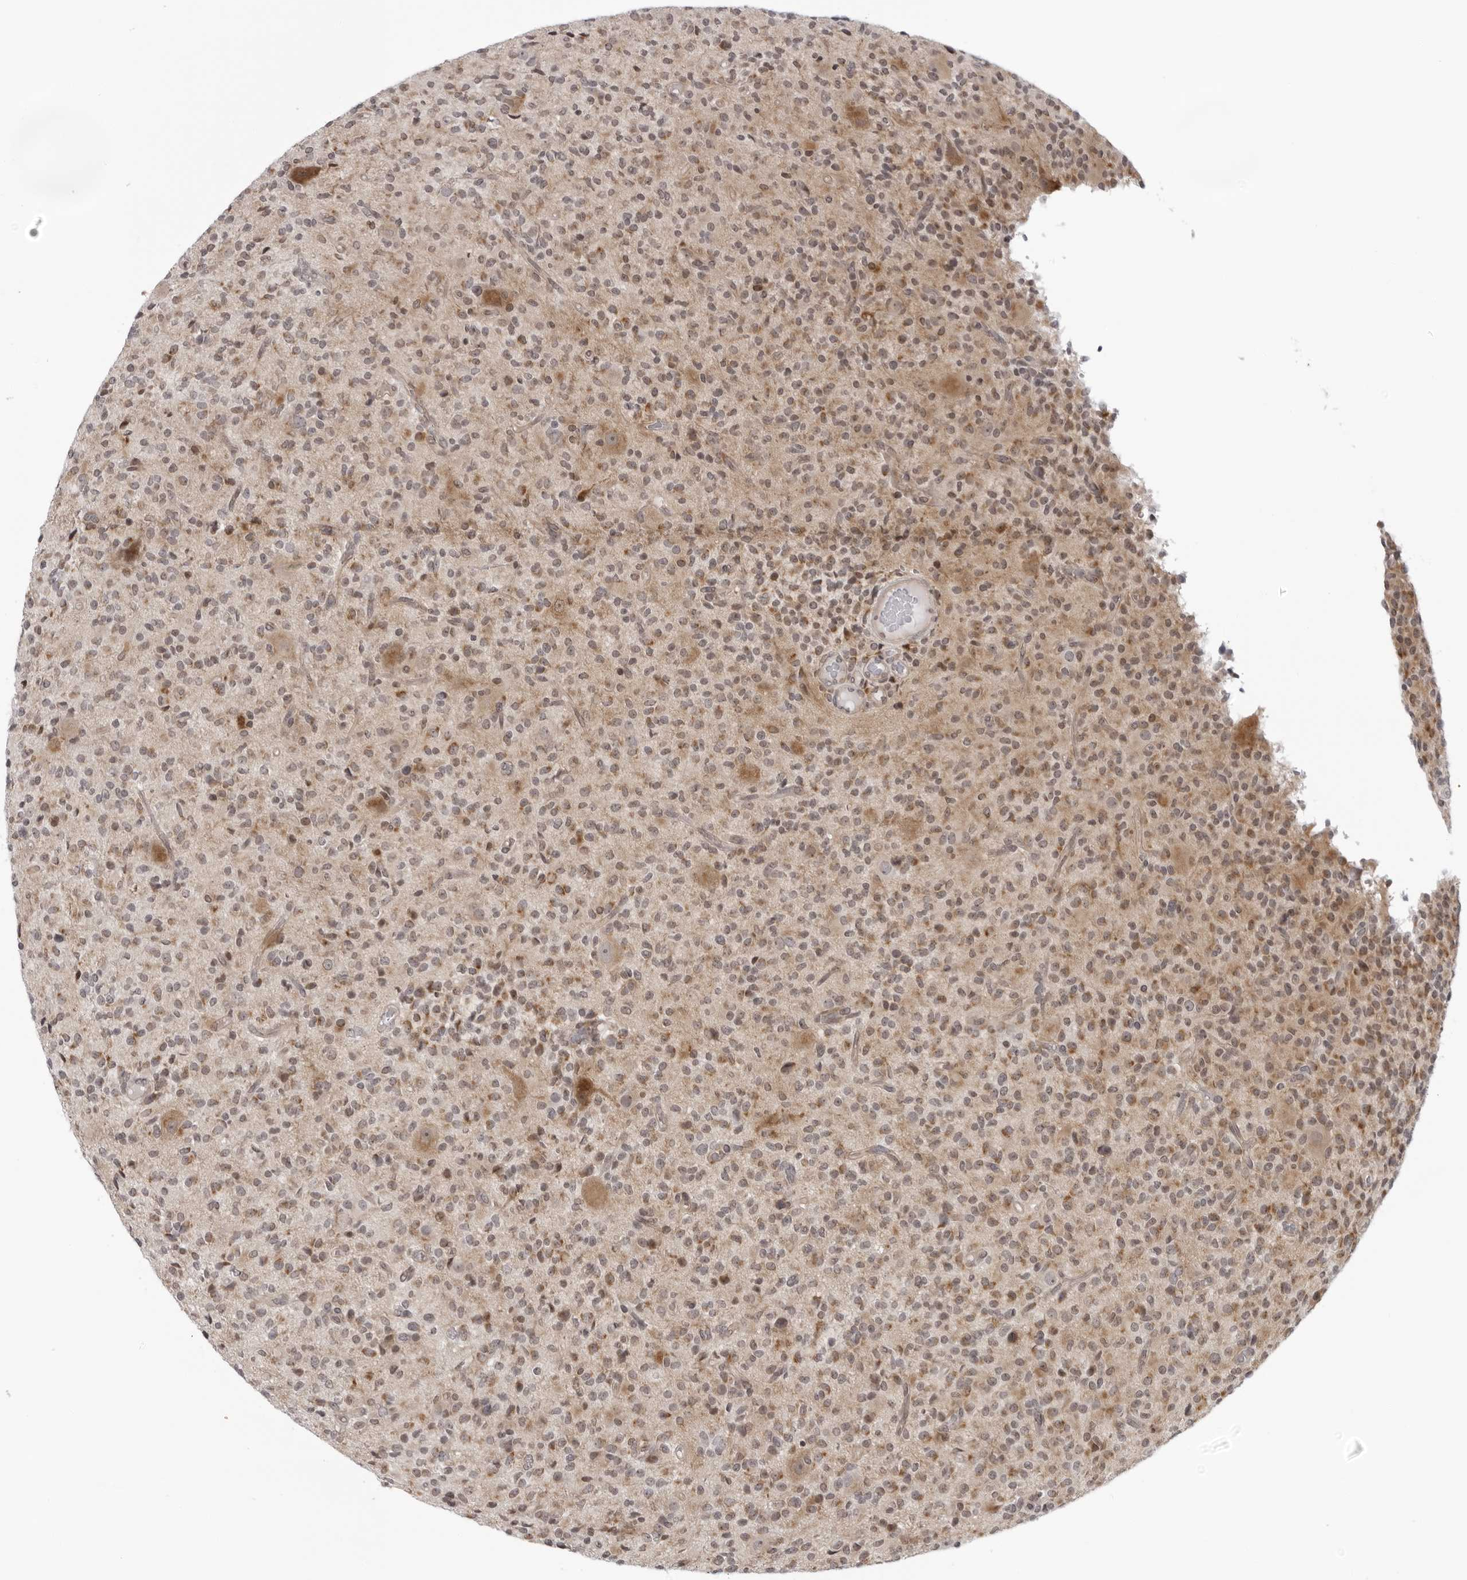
{"staining": {"intensity": "weak", "quantity": "25%-75%", "location": "cytoplasmic/membranous"}, "tissue": "glioma", "cell_type": "Tumor cells", "image_type": "cancer", "snomed": [{"axis": "morphology", "description": "Glioma, malignant, High grade"}, {"axis": "topography", "description": "Brain"}], "caption": "Protein staining reveals weak cytoplasmic/membranous expression in about 25%-75% of tumor cells in glioma.", "gene": "MRPS15", "patient": {"sex": "male", "age": 34}}